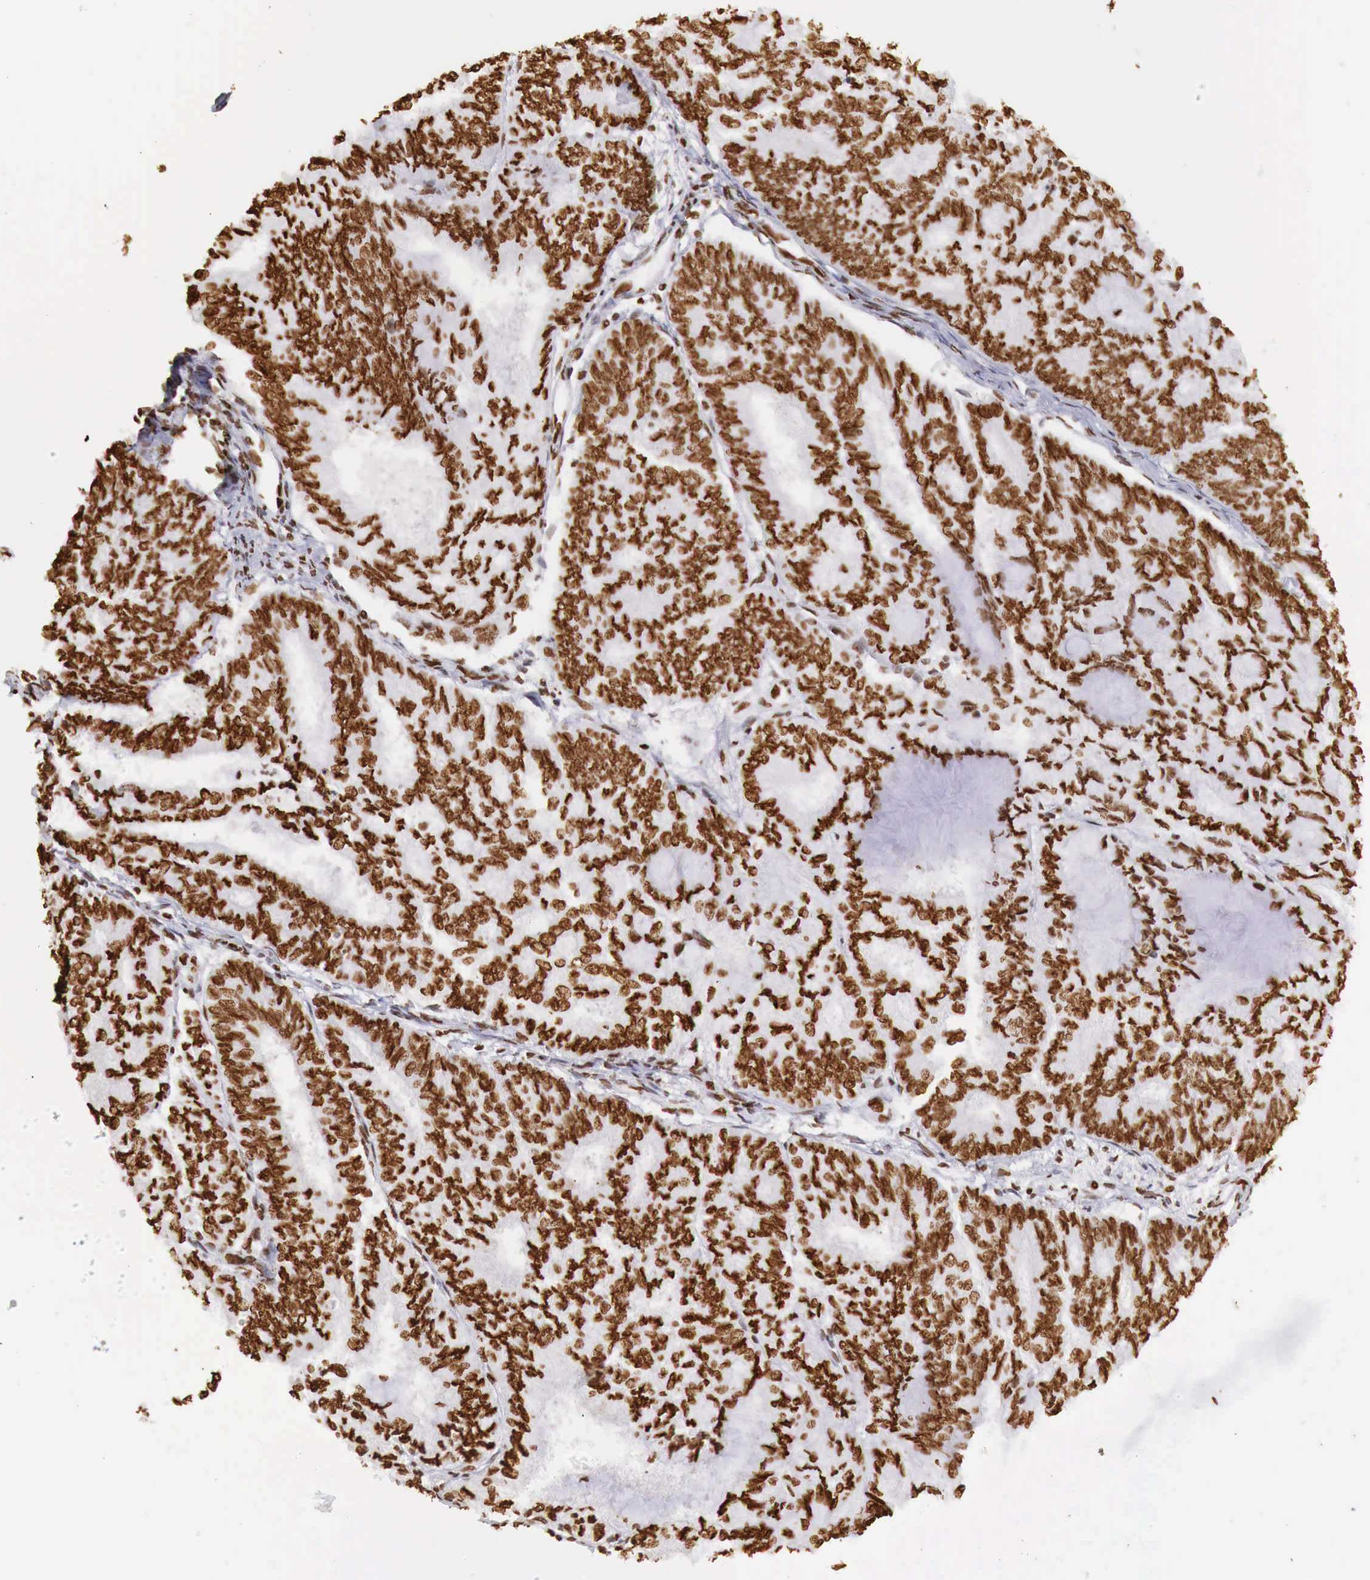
{"staining": {"intensity": "strong", "quantity": ">75%", "location": "nuclear"}, "tissue": "endometrial cancer", "cell_type": "Tumor cells", "image_type": "cancer", "snomed": [{"axis": "morphology", "description": "Adenocarcinoma, NOS"}, {"axis": "topography", "description": "Endometrium"}], "caption": "DAB immunohistochemical staining of endometrial cancer exhibits strong nuclear protein expression in about >75% of tumor cells.", "gene": "DKC1", "patient": {"sex": "female", "age": 59}}